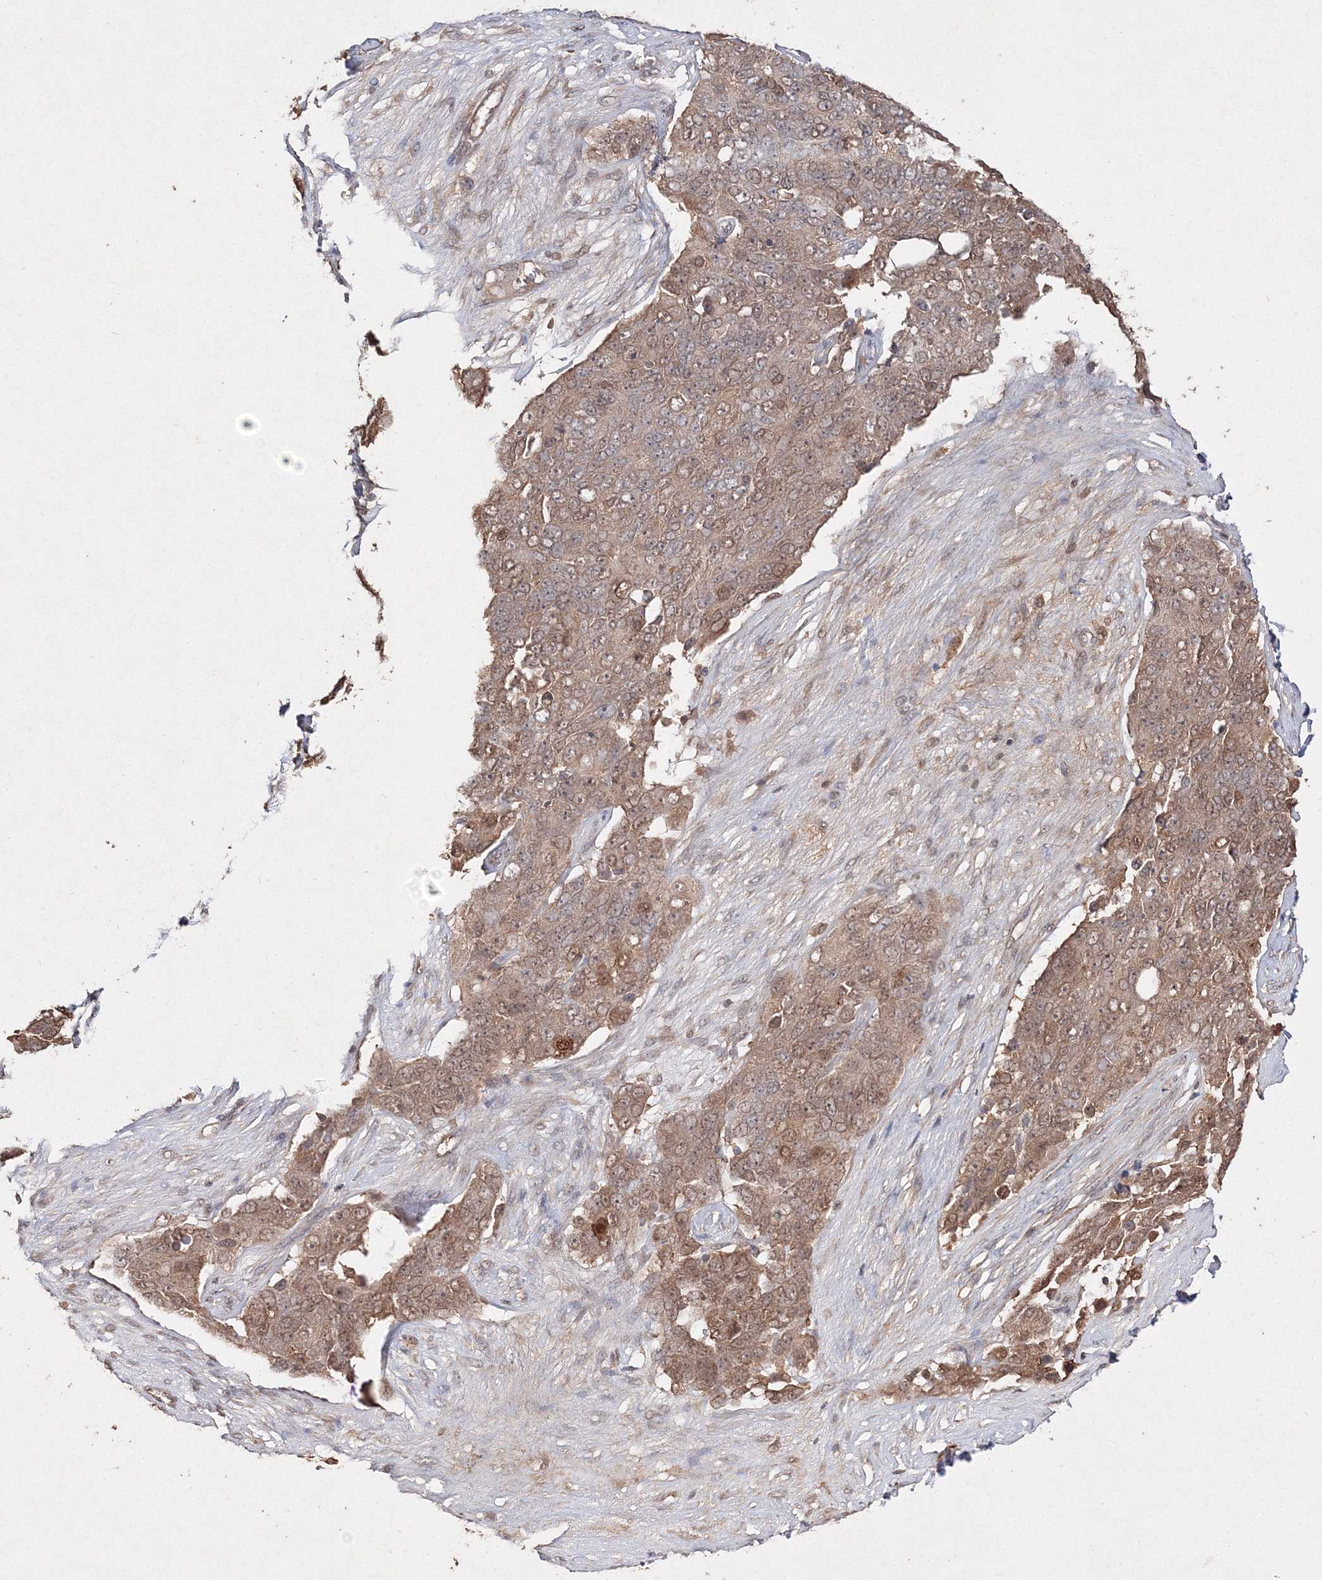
{"staining": {"intensity": "moderate", "quantity": ">75%", "location": "cytoplasmic/membranous,nuclear"}, "tissue": "ovarian cancer", "cell_type": "Tumor cells", "image_type": "cancer", "snomed": [{"axis": "morphology", "description": "Carcinoma, endometroid"}, {"axis": "topography", "description": "Ovary"}], "caption": "A brown stain labels moderate cytoplasmic/membranous and nuclear positivity of a protein in human ovarian cancer (endometroid carcinoma) tumor cells.", "gene": "S100A11", "patient": {"sex": "female", "age": 51}}